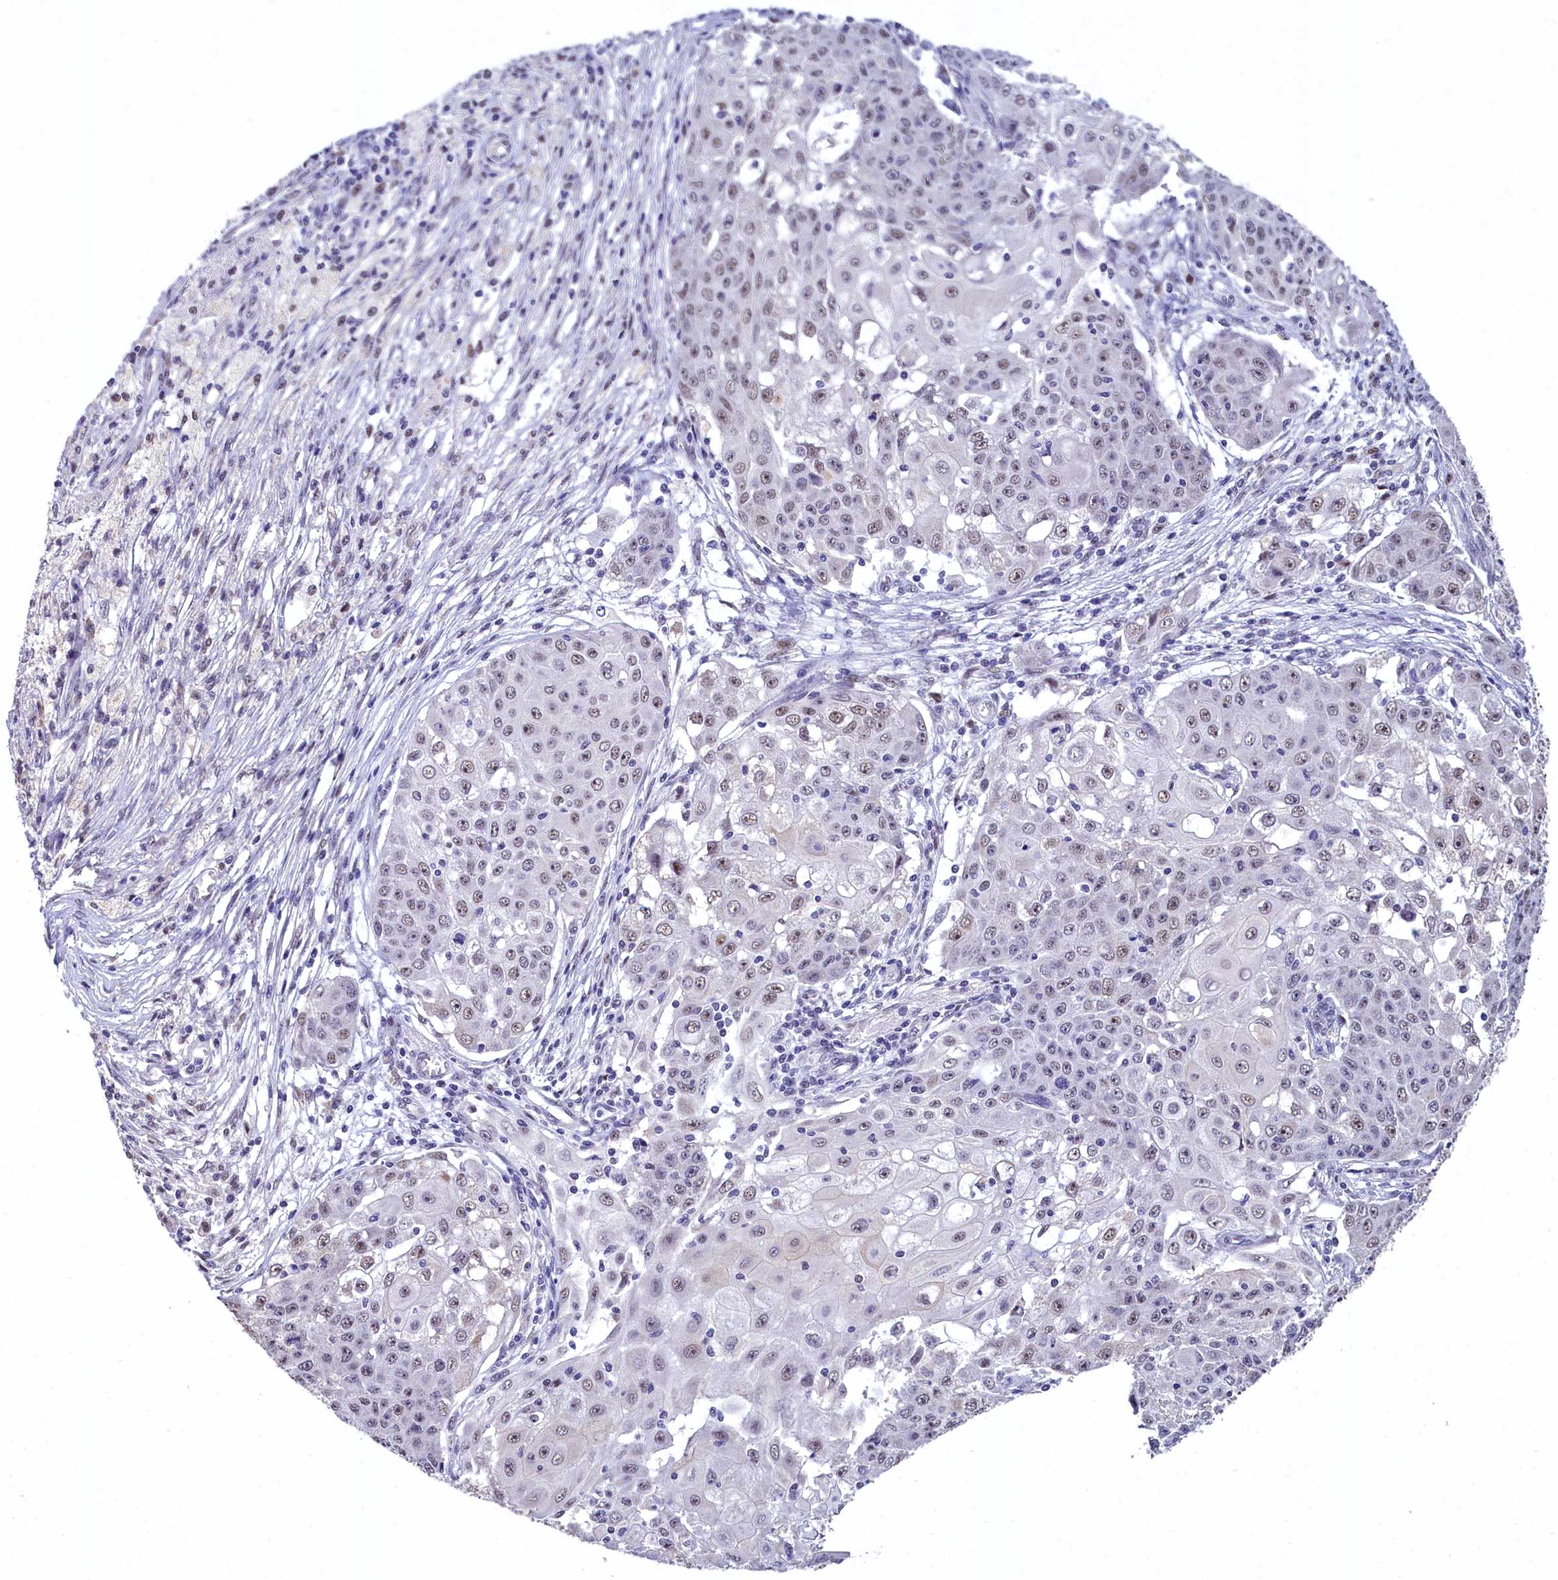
{"staining": {"intensity": "weak", "quantity": "<25%", "location": "nuclear"}, "tissue": "ovarian cancer", "cell_type": "Tumor cells", "image_type": "cancer", "snomed": [{"axis": "morphology", "description": "Carcinoma, endometroid"}, {"axis": "topography", "description": "Ovary"}], "caption": "This is a micrograph of immunohistochemistry staining of endometroid carcinoma (ovarian), which shows no expression in tumor cells.", "gene": "HECTD4", "patient": {"sex": "female", "age": 42}}